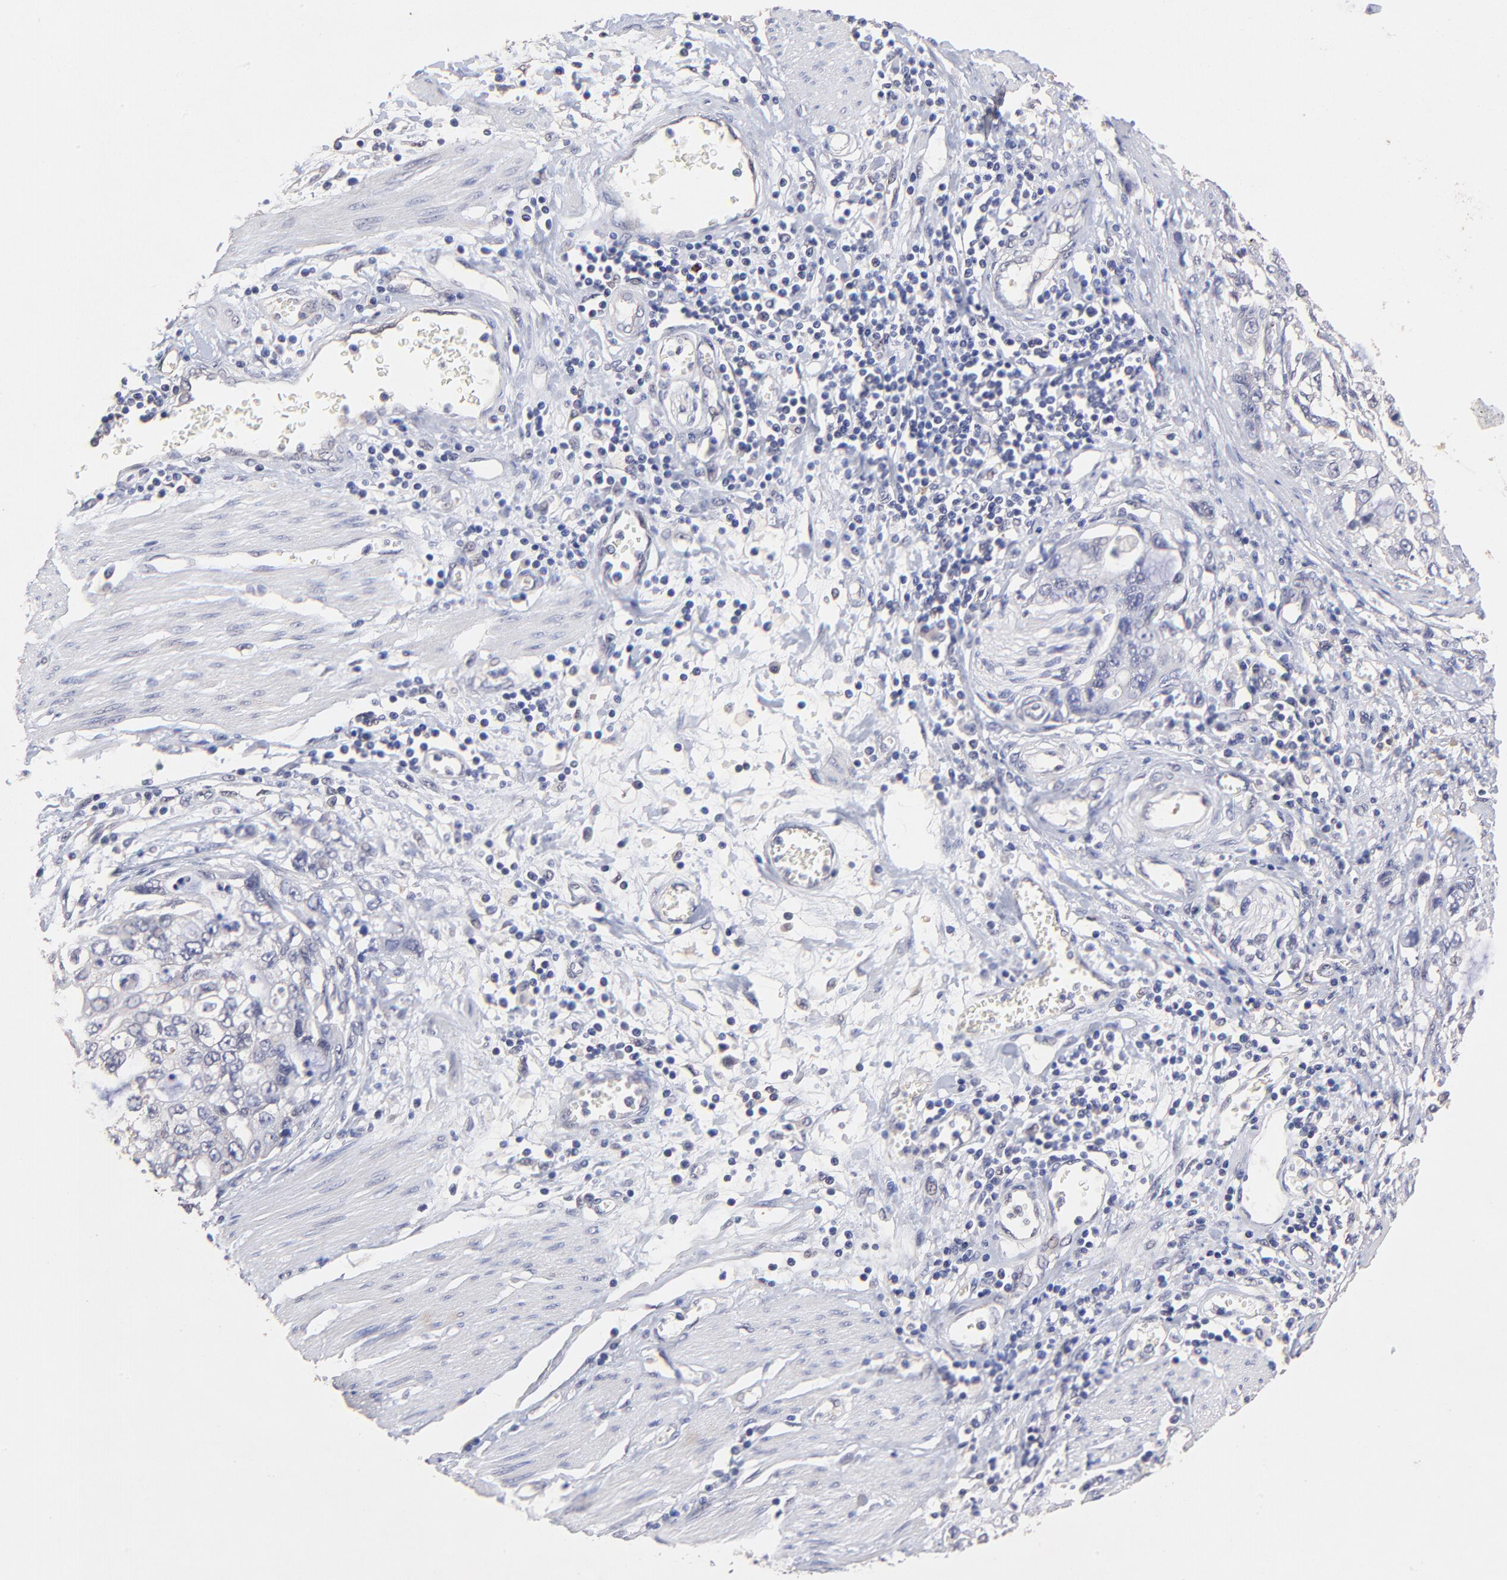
{"staining": {"intensity": "negative", "quantity": "none", "location": "none"}, "tissue": "stomach cancer", "cell_type": "Tumor cells", "image_type": "cancer", "snomed": [{"axis": "morphology", "description": "Adenocarcinoma, NOS"}, {"axis": "topography", "description": "Stomach, upper"}], "caption": "This is an IHC photomicrograph of human stomach adenocarcinoma. There is no expression in tumor cells.", "gene": "ZNF747", "patient": {"sex": "female", "age": 52}}